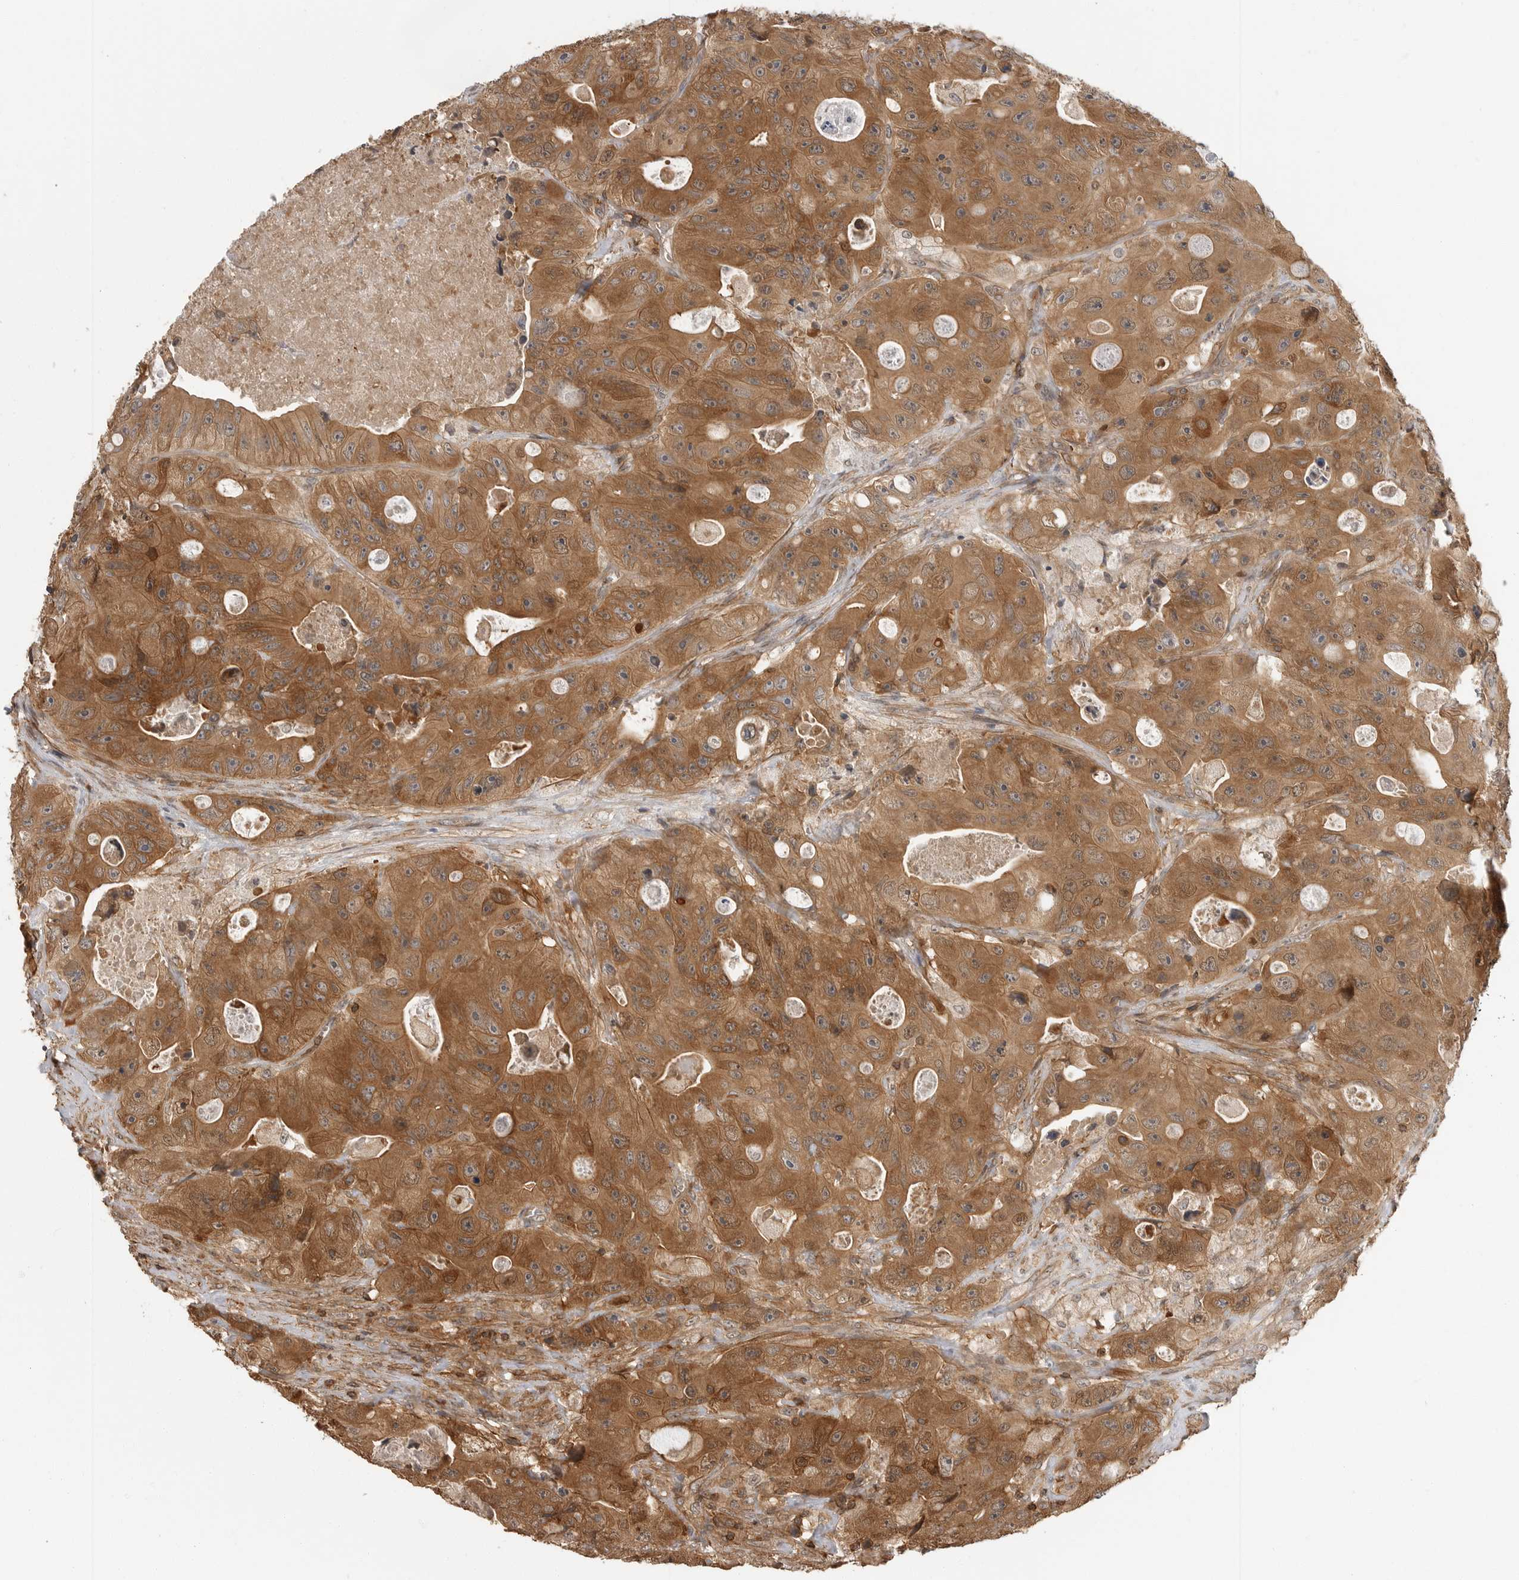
{"staining": {"intensity": "moderate", "quantity": ">75%", "location": "cytoplasmic/membranous,nuclear"}, "tissue": "colorectal cancer", "cell_type": "Tumor cells", "image_type": "cancer", "snomed": [{"axis": "morphology", "description": "Adenocarcinoma, NOS"}, {"axis": "topography", "description": "Colon"}], "caption": "IHC of colorectal adenocarcinoma demonstrates medium levels of moderate cytoplasmic/membranous and nuclear expression in about >75% of tumor cells.", "gene": "ERN1", "patient": {"sex": "female", "age": 46}}